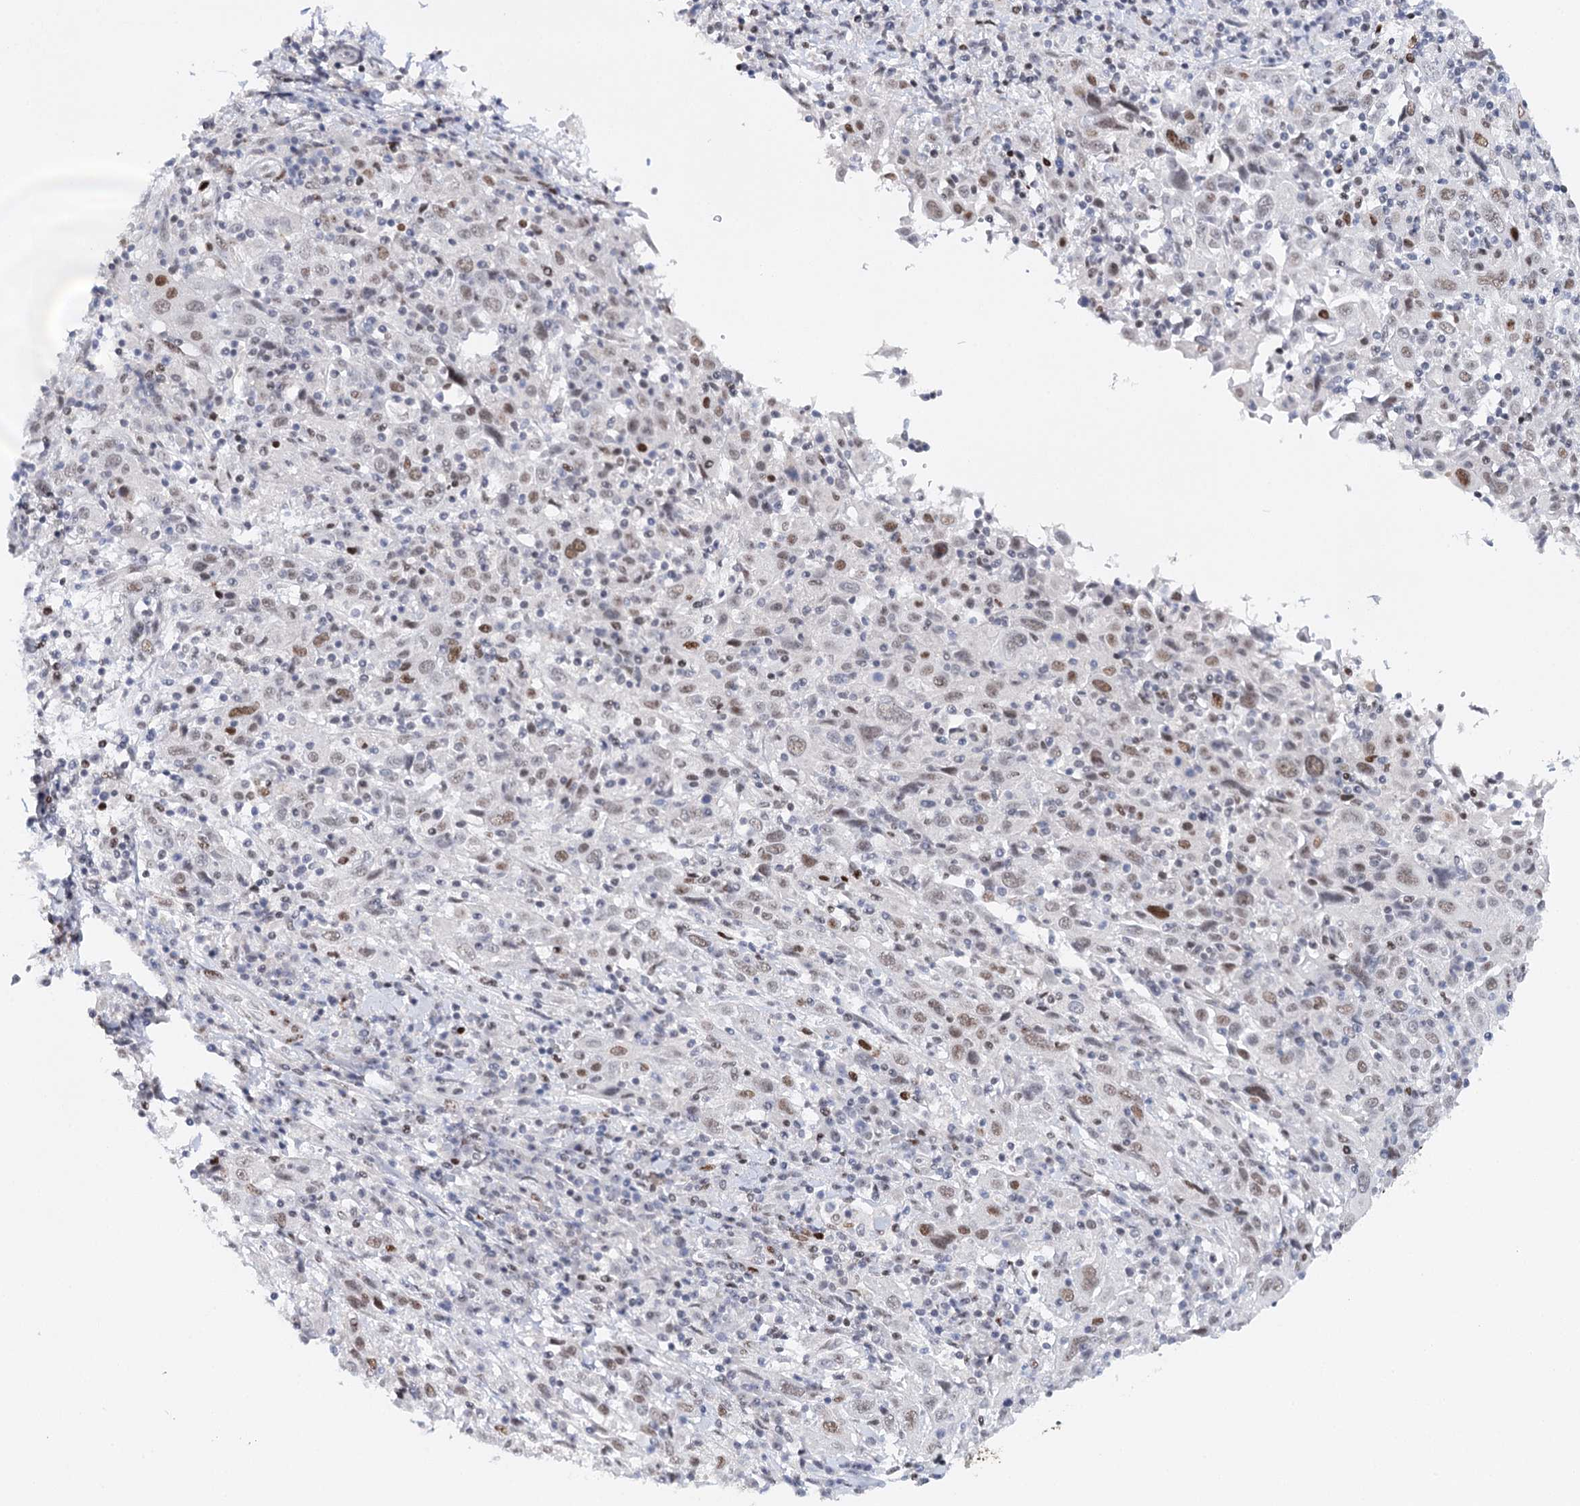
{"staining": {"intensity": "moderate", "quantity": "25%-75%", "location": "nuclear"}, "tissue": "cervical cancer", "cell_type": "Tumor cells", "image_type": "cancer", "snomed": [{"axis": "morphology", "description": "Squamous cell carcinoma, NOS"}, {"axis": "topography", "description": "Cervix"}], "caption": "There is medium levels of moderate nuclear expression in tumor cells of cervical cancer, as demonstrated by immunohistochemical staining (brown color).", "gene": "TP53", "patient": {"sex": "female", "age": 46}}